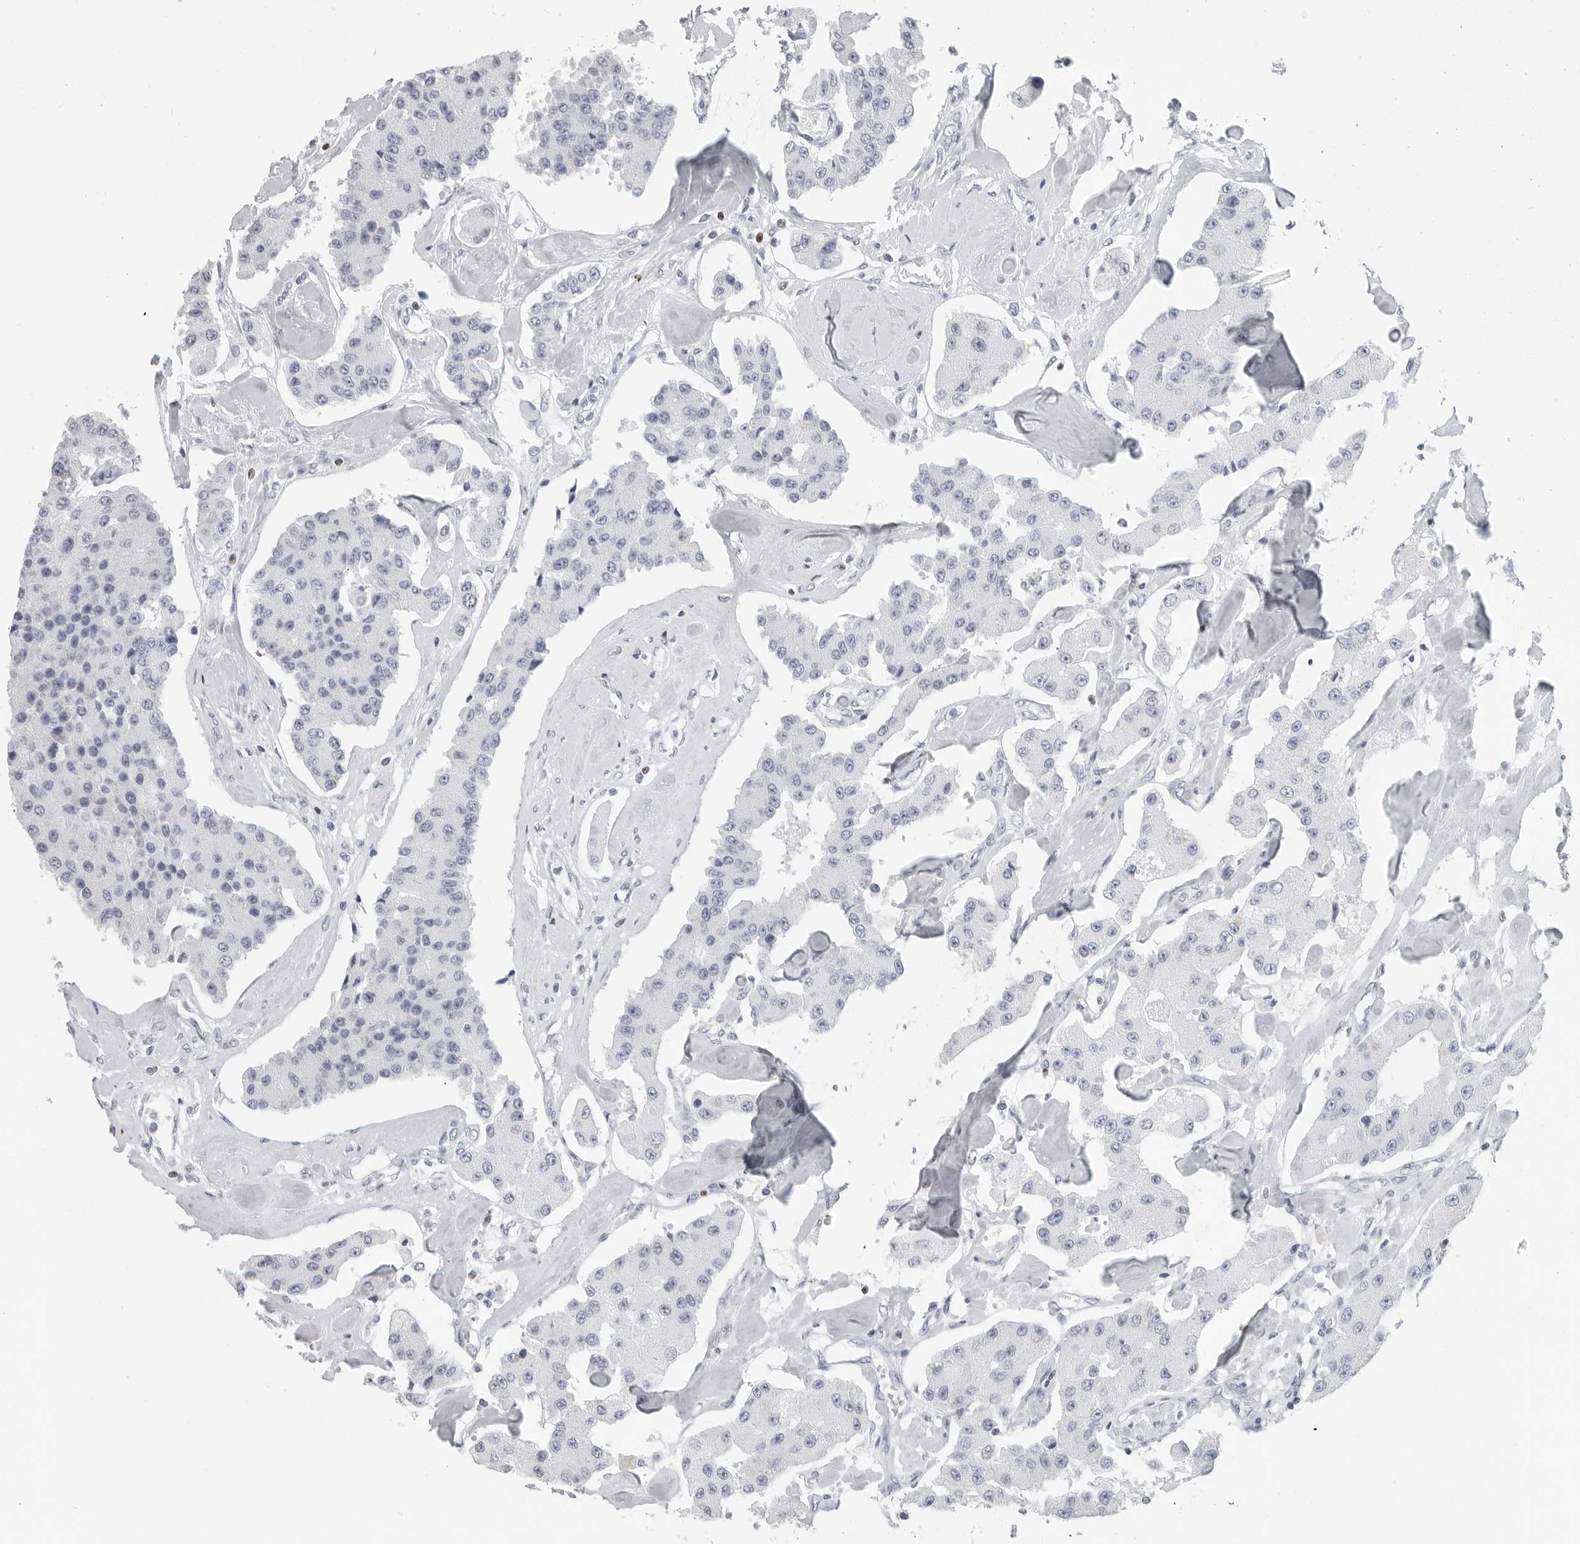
{"staining": {"intensity": "negative", "quantity": "none", "location": "none"}, "tissue": "carcinoid", "cell_type": "Tumor cells", "image_type": "cancer", "snomed": [{"axis": "morphology", "description": "Carcinoid, malignant, NOS"}, {"axis": "topography", "description": "Pancreas"}], "caption": "High magnification brightfield microscopy of carcinoid stained with DAB (brown) and counterstained with hematoxylin (blue): tumor cells show no significant staining.", "gene": "SATB2", "patient": {"sex": "male", "age": 41}}